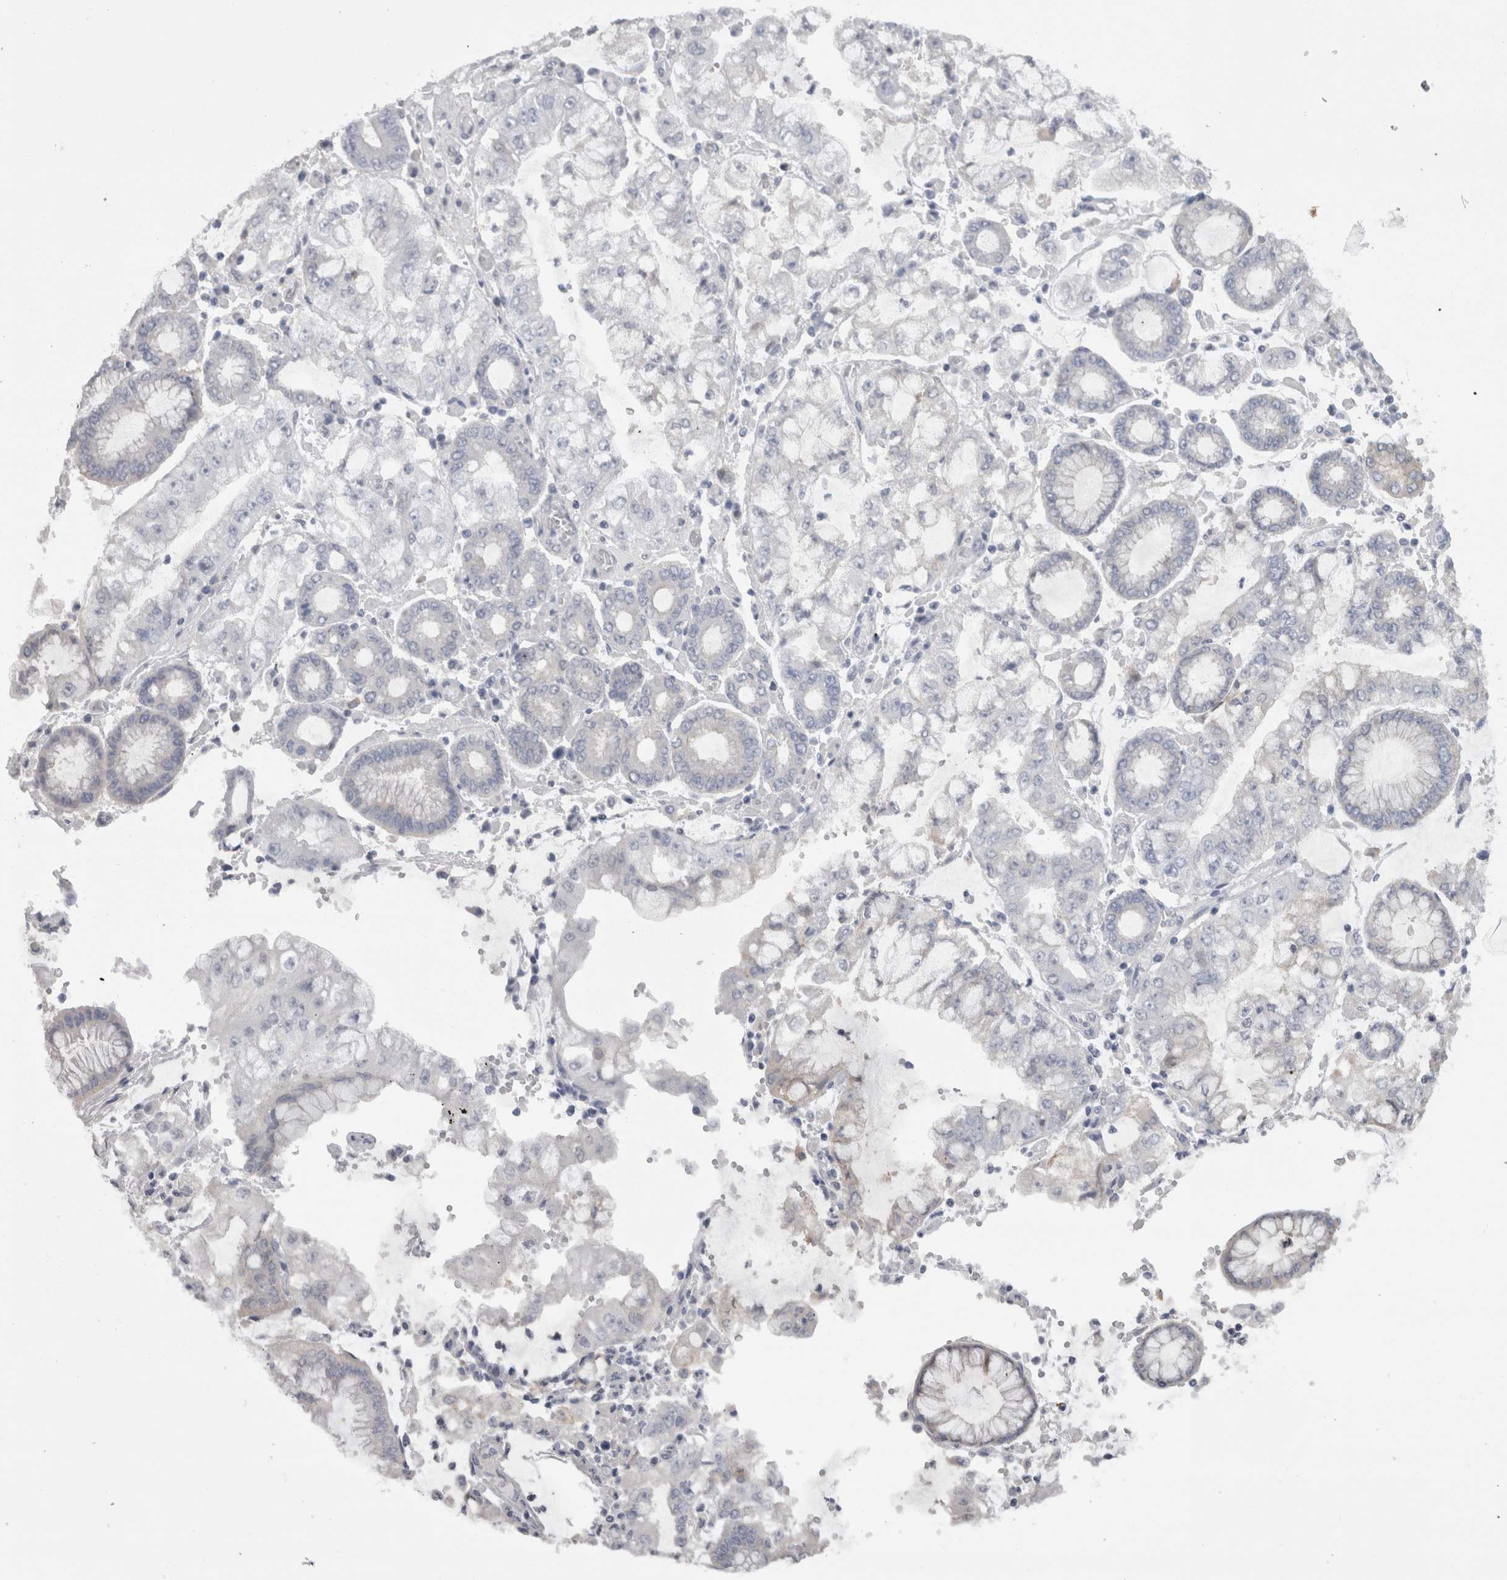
{"staining": {"intensity": "negative", "quantity": "none", "location": "none"}, "tissue": "stomach cancer", "cell_type": "Tumor cells", "image_type": "cancer", "snomed": [{"axis": "morphology", "description": "Adenocarcinoma, NOS"}, {"axis": "topography", "description": "Stomach"}], "caption": "A high-resolution histopathology image shows immunohistochemistry staining of stomach adenocarcinoma, which exhibits no significant expression in tumor cells.", "gene": "CAMK2D", "patient": {"sex": "male", "age": 76}}